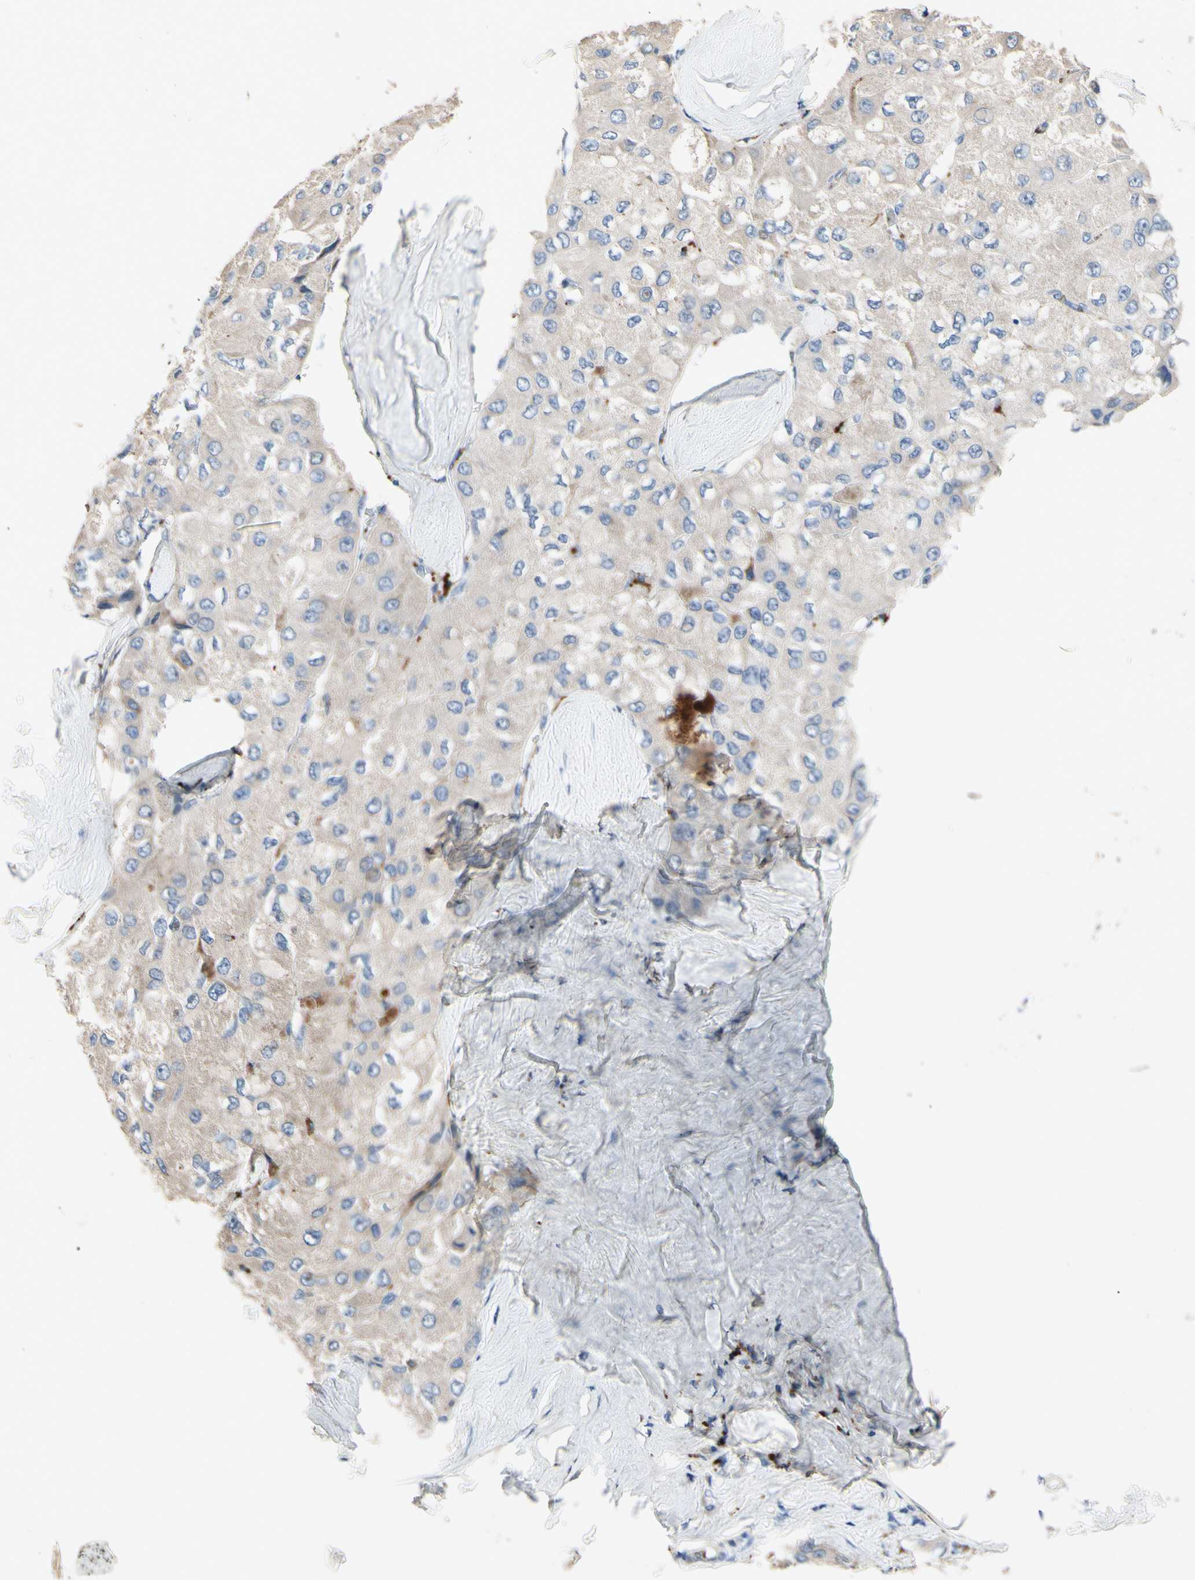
{"staining": {"intensity": "negative", "quantity": "none", "location": "none"}, "tissue": "liver cancer", "cell_type": "Tumor cells", "image_type": "cancer", "snomed": [{"axis": "morphology", "description": "Carcinoma, Hepatocellular, NOS"}, {"axis": "topography", "description": "Liver"}], "caption": "High magnification brightfield microscopy of liver cancer (hepatocellular carcinoma) stained with DAB (brown) and counterstained with hematoxylin (blue): tumor cells show no significant expression. (Brightfield microscopy of DAB immunohistochemistry at high magnification).", "gene": "CDON", "patient": {"sex": "male", "age": 80}}